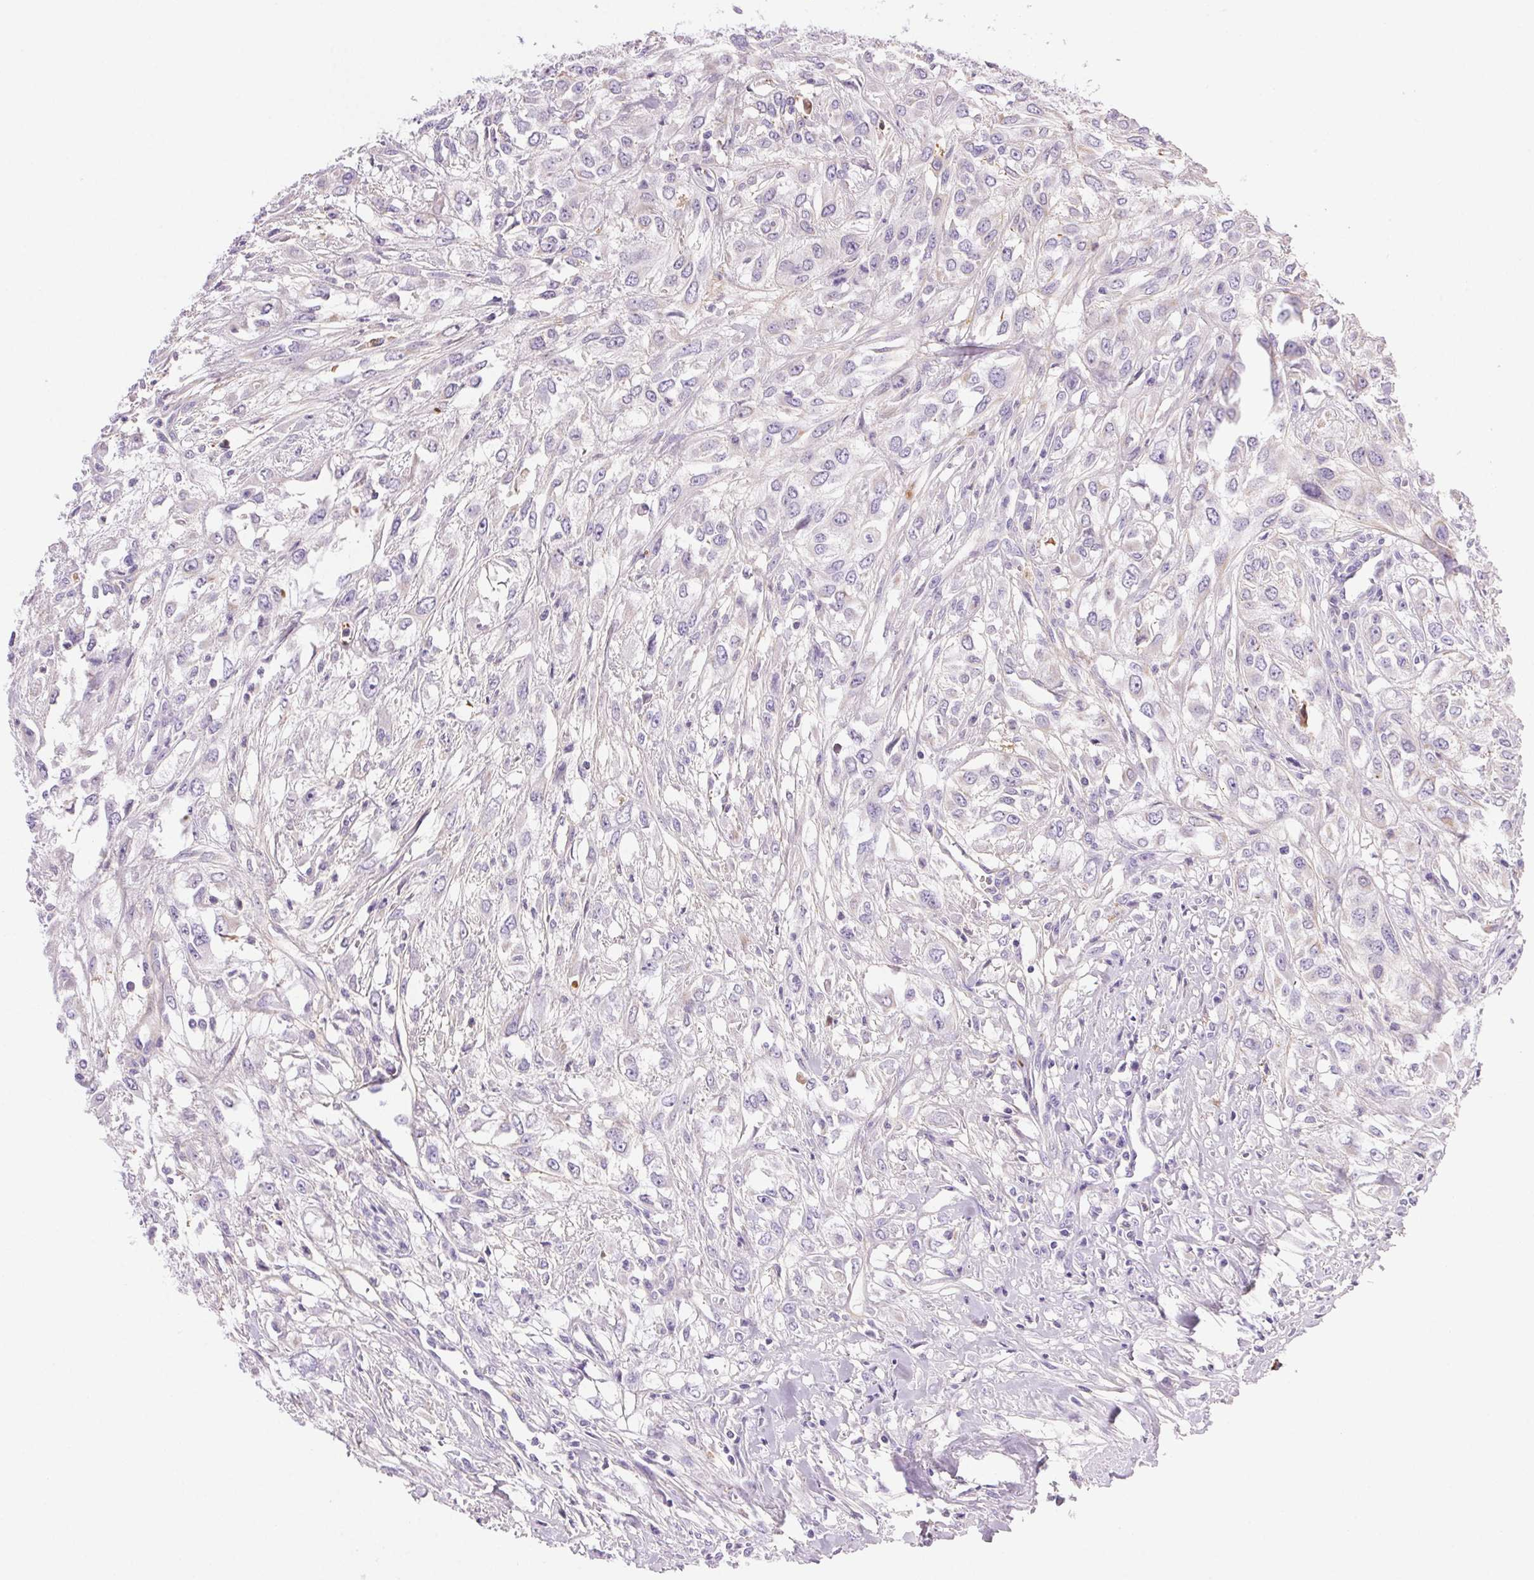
{"staining": {"intensity": "negative", "quantity": "none", "location": "none"}, "tissue": "urothelial cancer", "cell_type": "Tumor cells", "image_type": "cancer", "snomed": [{"axis": "morphology", "description": "Urothelial carcinoma, High grade"}, {"axis": "topography", "description": "Urinary bladder"}], "caption": "Image shows no significant protein expression in tumor cells of urothelial carcinoma (high-grade).", "gene": "FGA", "patient": {"sex": "male", "age": 67}}